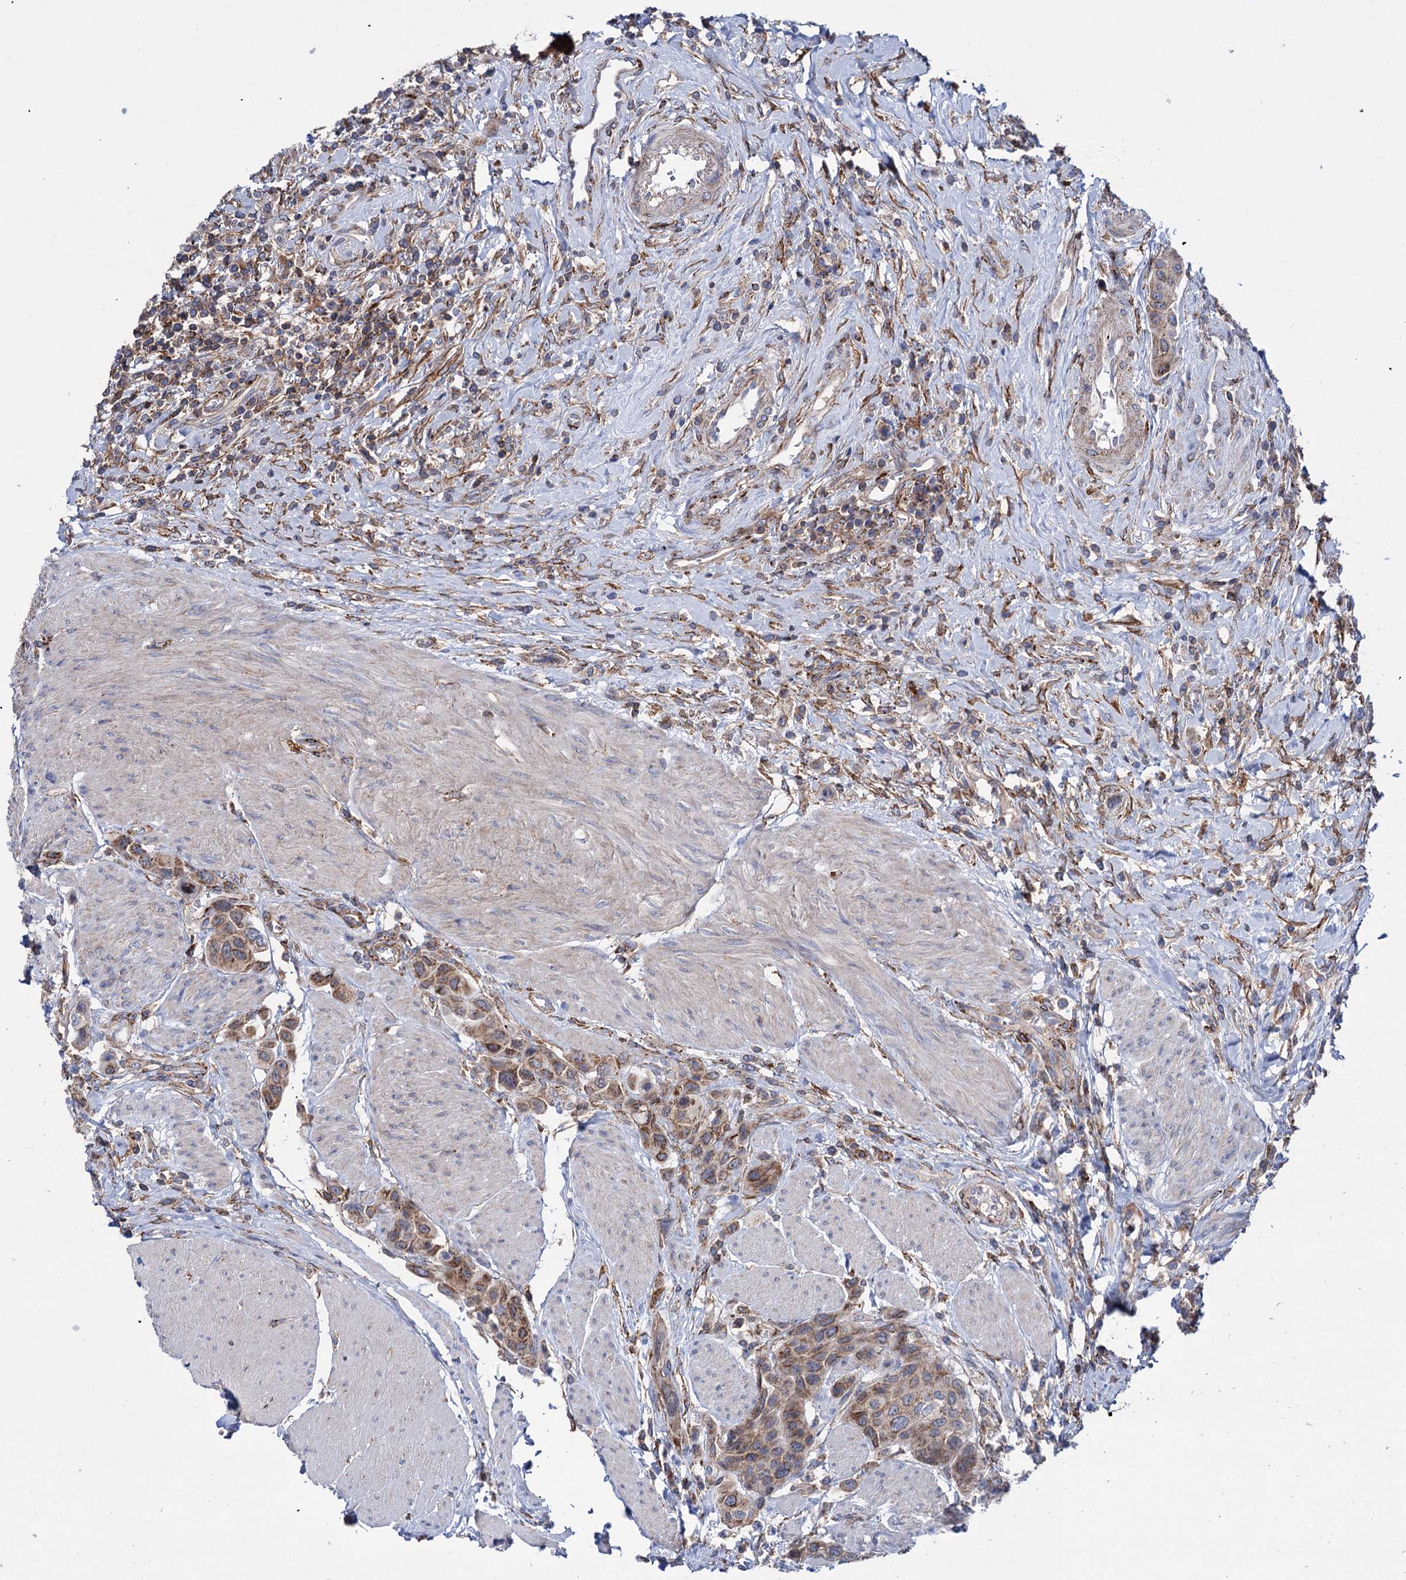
{"staining": {"intensity": "moderate", "quantity": ">75%", "location": "cytoplasmic/membranous"}, "tissue": "urothelial cancer", "cell_type": "Tumor cells", "image_type": "cancer", "snomed": [{"axis": "morphology", "description": "Urothelial carcinoma, High grade"}, {"axis": "topography", "description": "Urinary bladder"}], "caption": "A brown stain labels moderate cytoplasmic/membranous staining of a protein in human urothelial carcinoma (high-grade) tumor cells. The staining was performed using DAB (3,3'-diaminobenzidine) to visualize the protein expression in brown, while the nuclei were stained in blue with hematoxylin (Magnification: 20x).", "gene": "DEF6", "patient": {"sex": "male", "age": 50}}